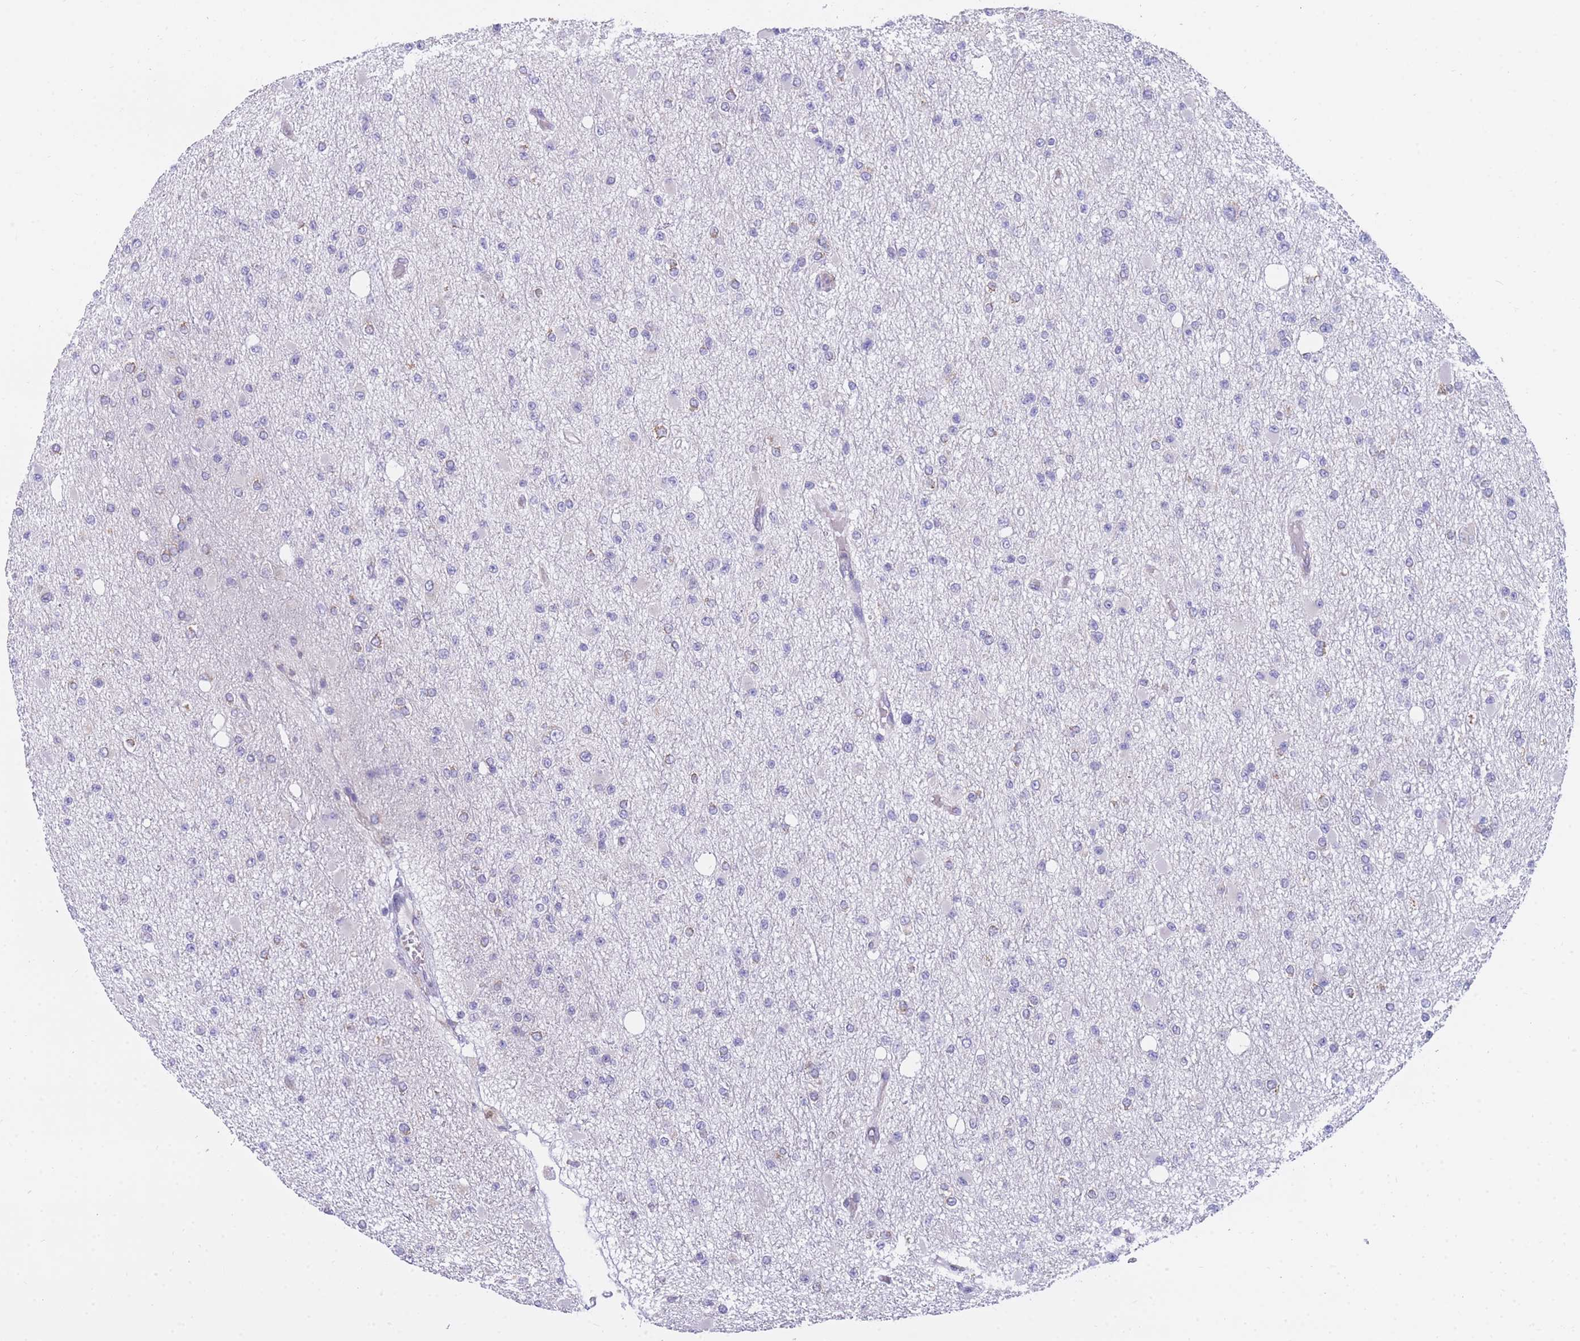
{"staining": {"intensity": "negative", "quantity": "none", "location": "none"}, "tissue": "glioma", "cell_type": "Tumor cells", "image_type": "cancer", "snomed": [{"axis": "morphology", "description": "Glioma, malignant, Low grade"}, {"axis": "topography", "description": "Brain"}], "caption": "This is a image of IHC staining of glioma, which shows no positivity in tumor cells. The staining was performed using DAB to visualize the protein expression in brown, while the nuclei were stained in blue with hematoxylin (Magnification: 20x).", "gene": "ZNF662", "patient": {"sex": "female", "age": 22}}